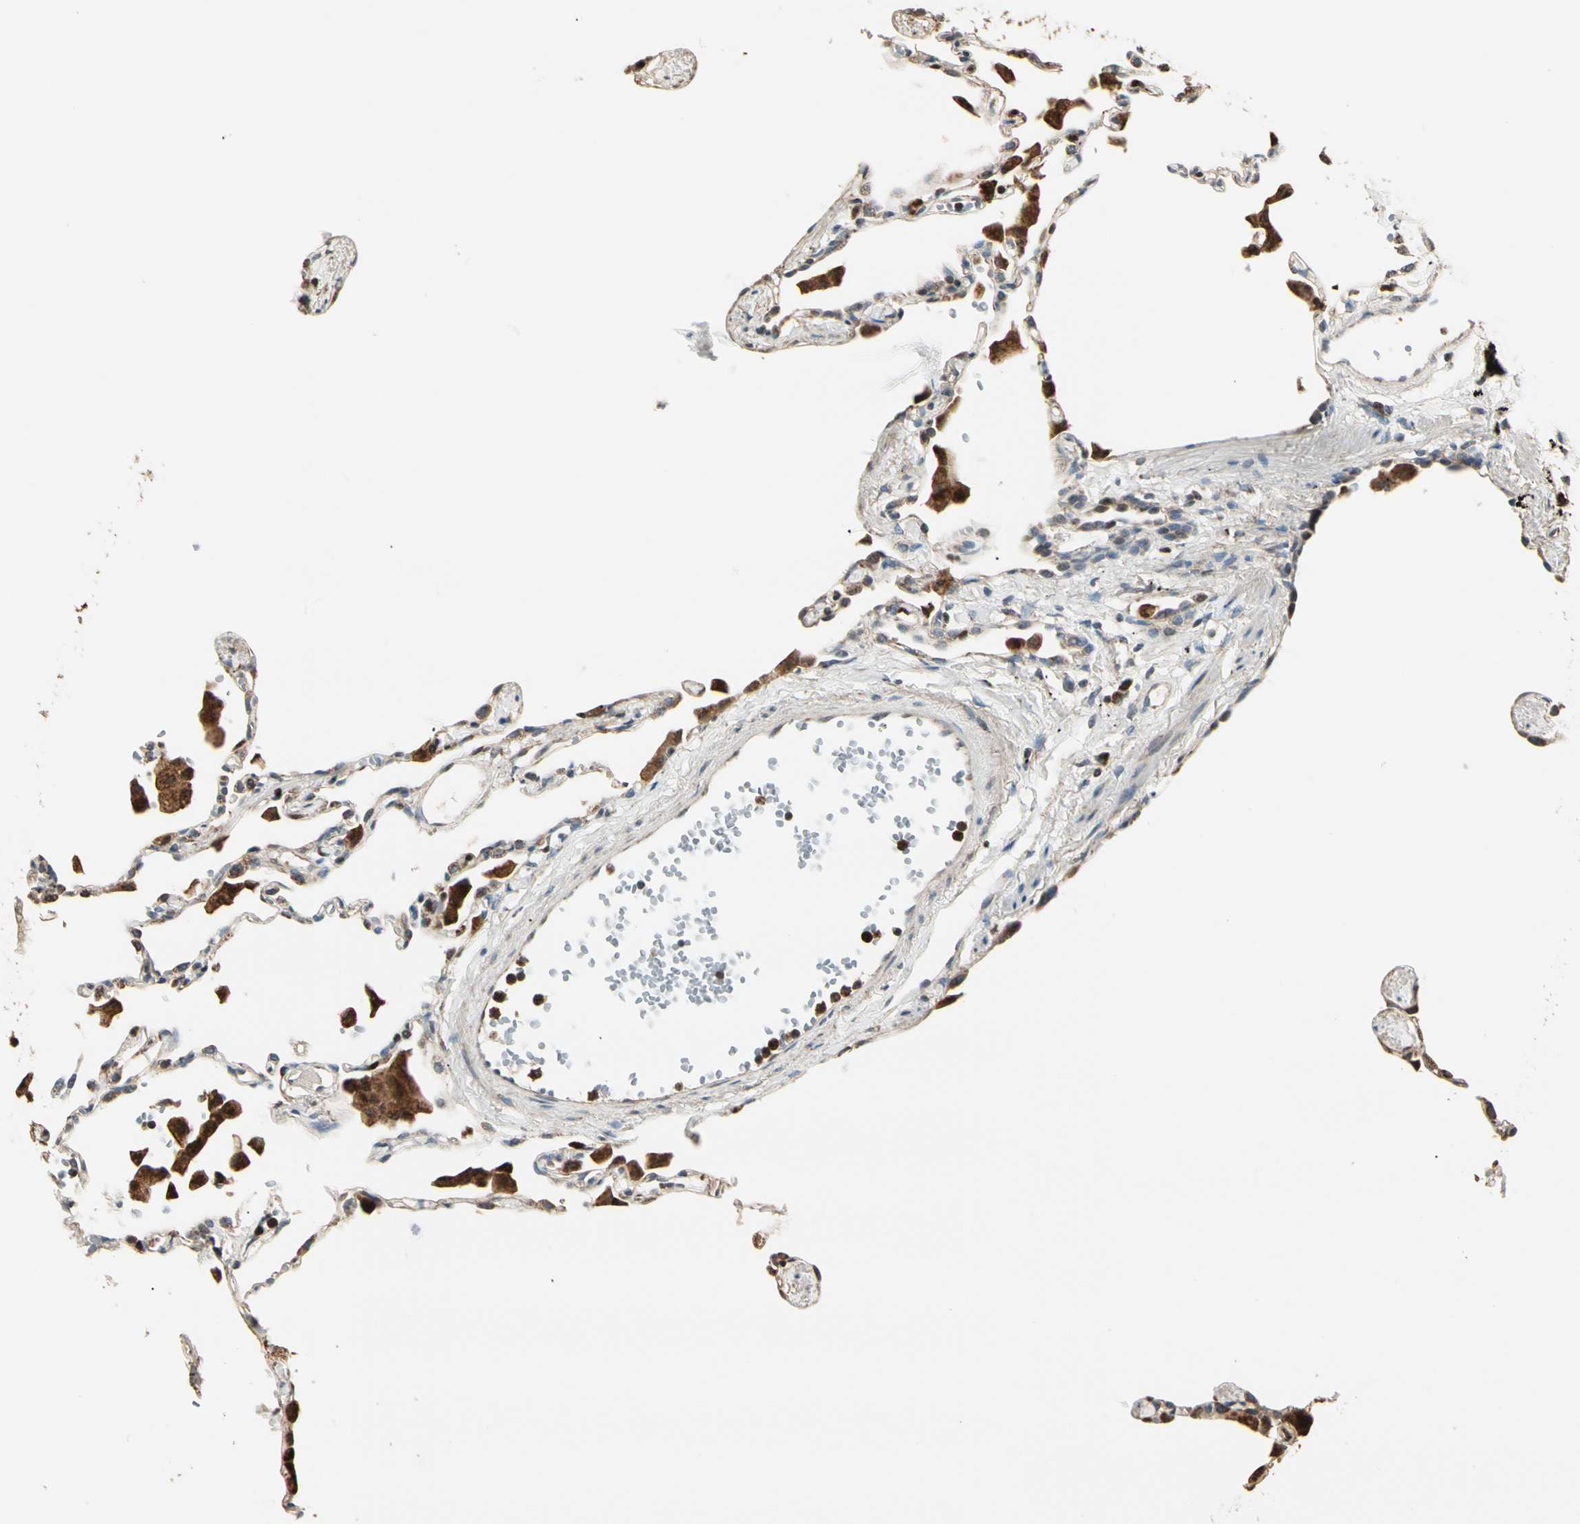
{"staining": {"intensity": "moderate", "quantity": "<25%", "location": "cytoplasmic/membranous"}, "tissue": "lung", "cell_type": "Alveolar cells", "image_type": "normal", "snomed": [{"axis": "morphology", "description": "Normal tissue, NOS"}, {"axis": "topography", "description": "Lung"}], "caption": "This is a histology image of immunohistochemistry (IHC) staining of benign lung, which shows moderate expression in the cytoplasmic/membranous of alveolar cells.", "gene": "IP6K2", "patient": {"sex": "female", "age": 49}}